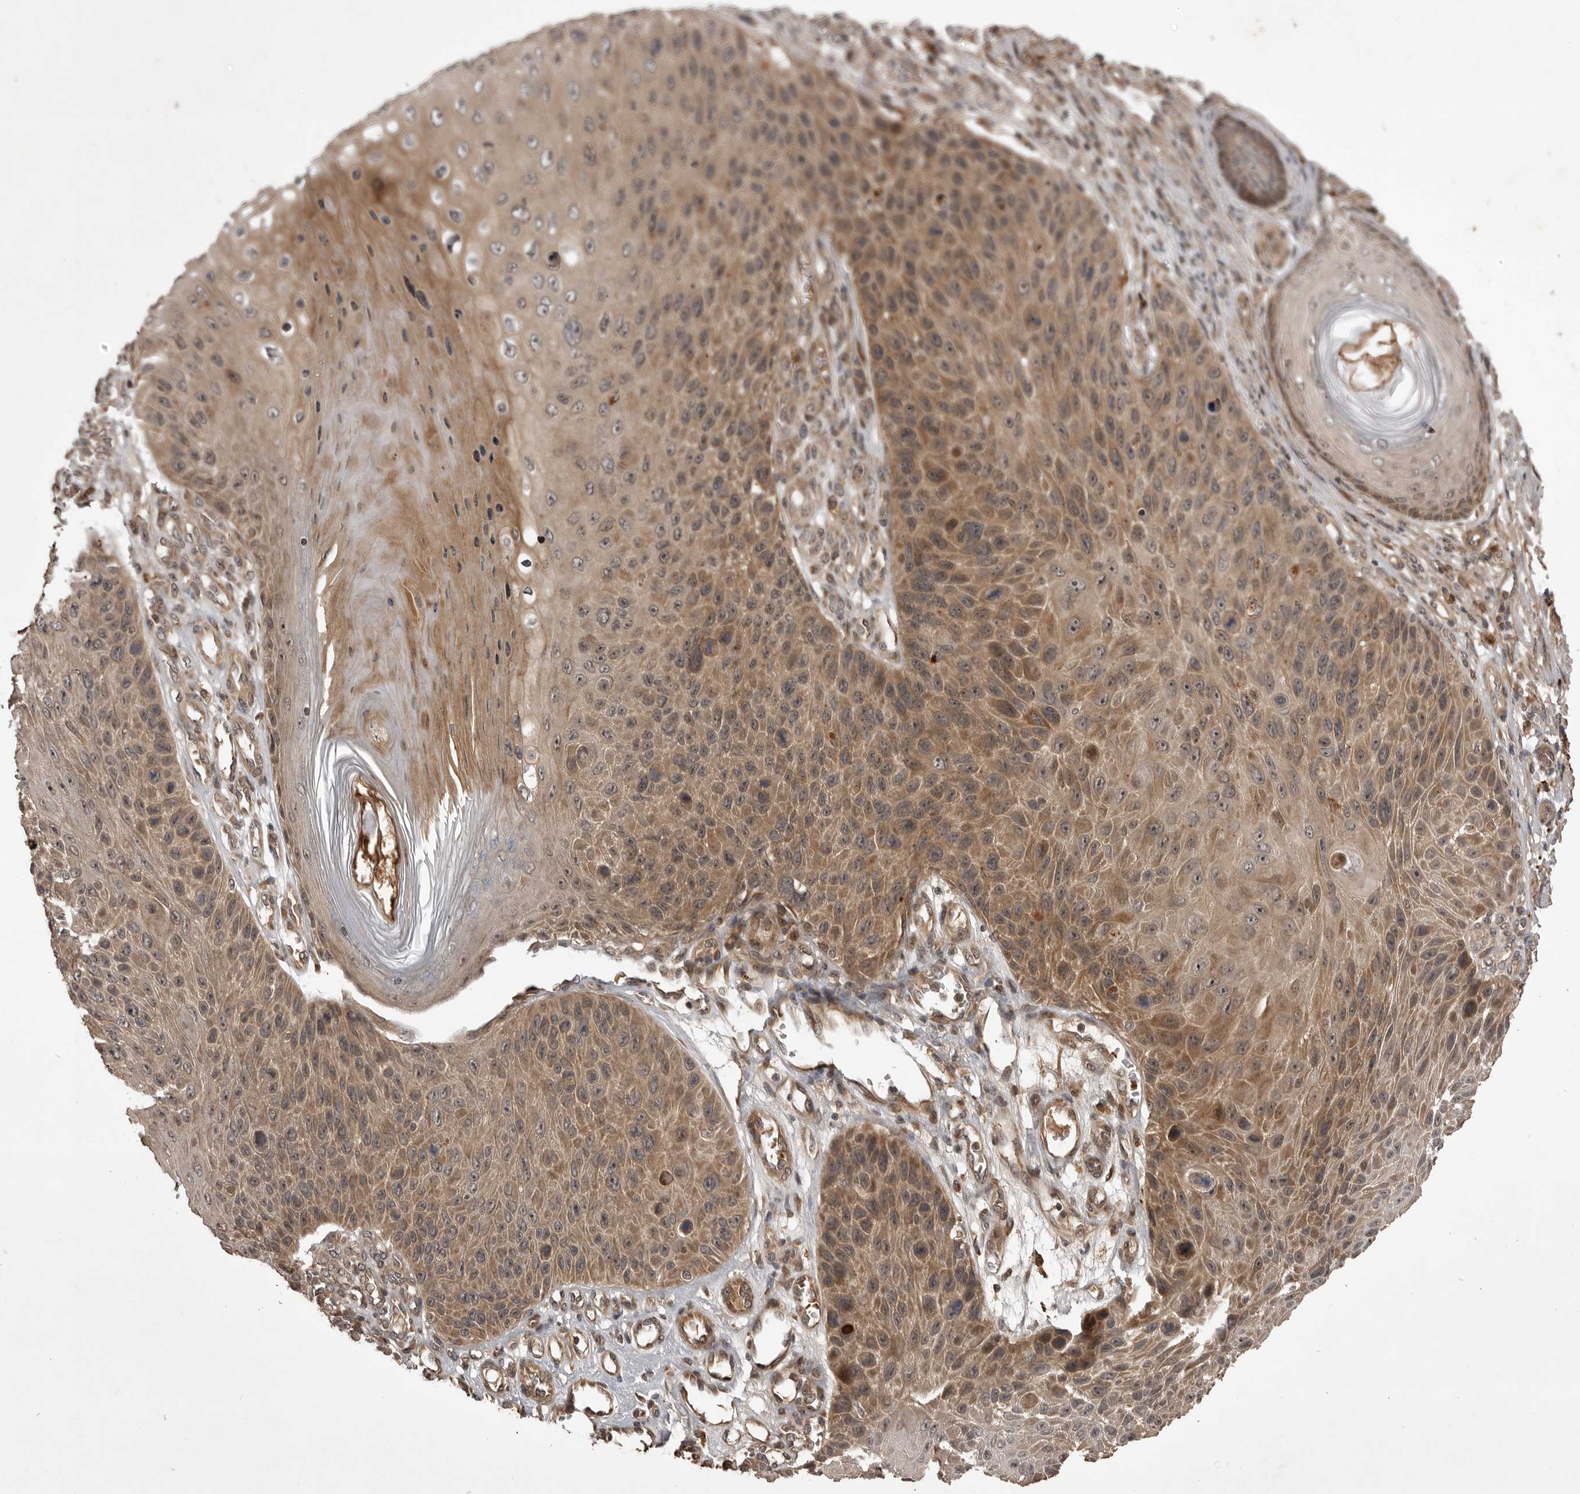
{"staining": {"intensity": "moderate", "quantity": "25%-75%", "location": "cytoplasmic/membranous"}, "tissue": "skin cancer", "cell_type": "Tumor cells", "image_type": "cancer", "snomed": [{"axis": "morphology", "description": "Squamous cell carcinoma, NOS"}, {"axis": "topography", "description": "Skin"}], "caption": "Squamous cell carcinoma (skin) stained with a protein marker shows moderate staining in tumor cells.", "gene": "AKAP7", "patient": {"sex": "female", "age": 88}}